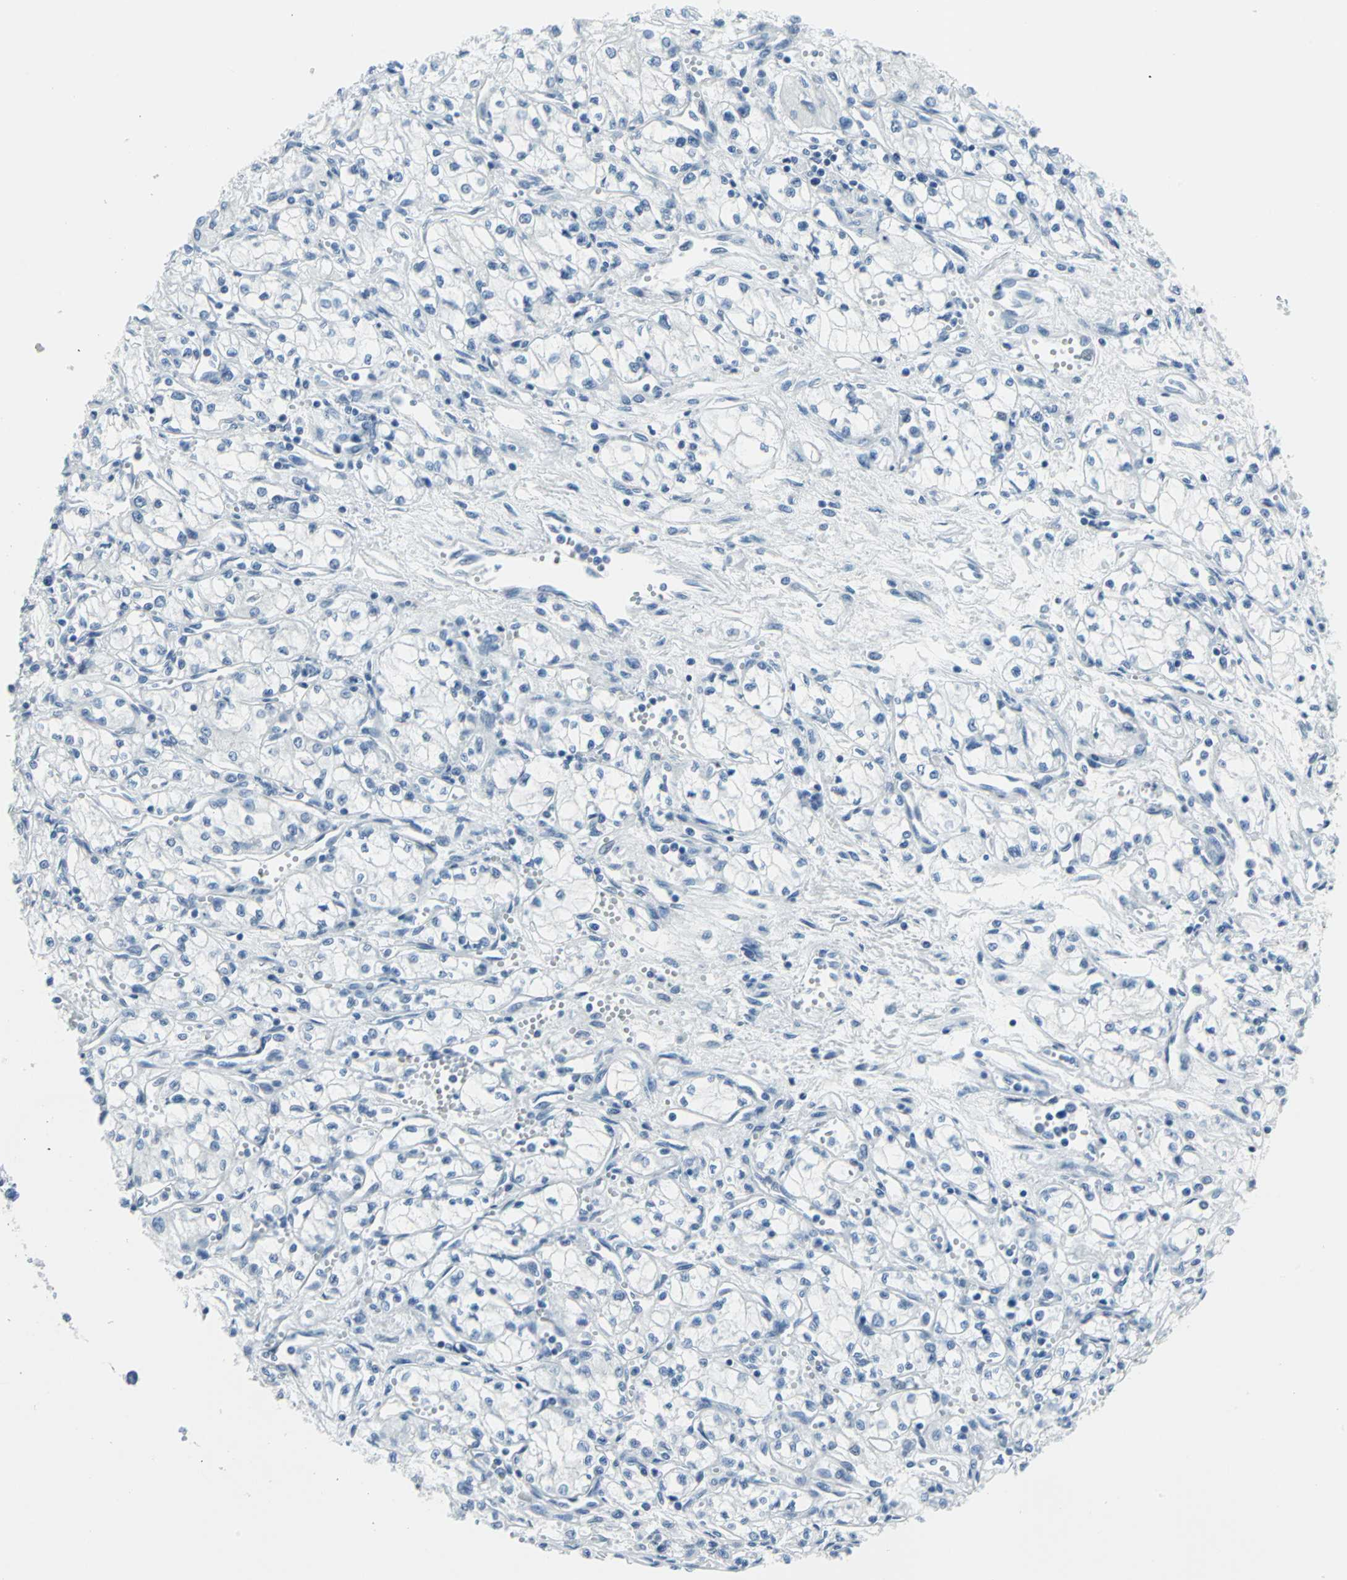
{"staining": {"intensity": "negative", "quantity": "none", "location": "none"}, "tissue": "renal cancer", "cell_type": "Tumor cells", "image_type": "cancer", "snomed": [{"axis": "morphology", "description": "Normal tissue, NOS"}, {"axis": "morphology", "description": "Adenocarcinoma, NOS"}, {"axis": "topography", "description": "Kidney"}], "caption": "High magnification brightfield microscopy of renal adenocarcinoma stained with DAB (3,3'-diaminobenzidine) (brown) and counterstained with hematoxylin (blue): tumor cells show no significant staining.", "gene": "DNAI2", "patient": {"sex": "male", "age": 59}}